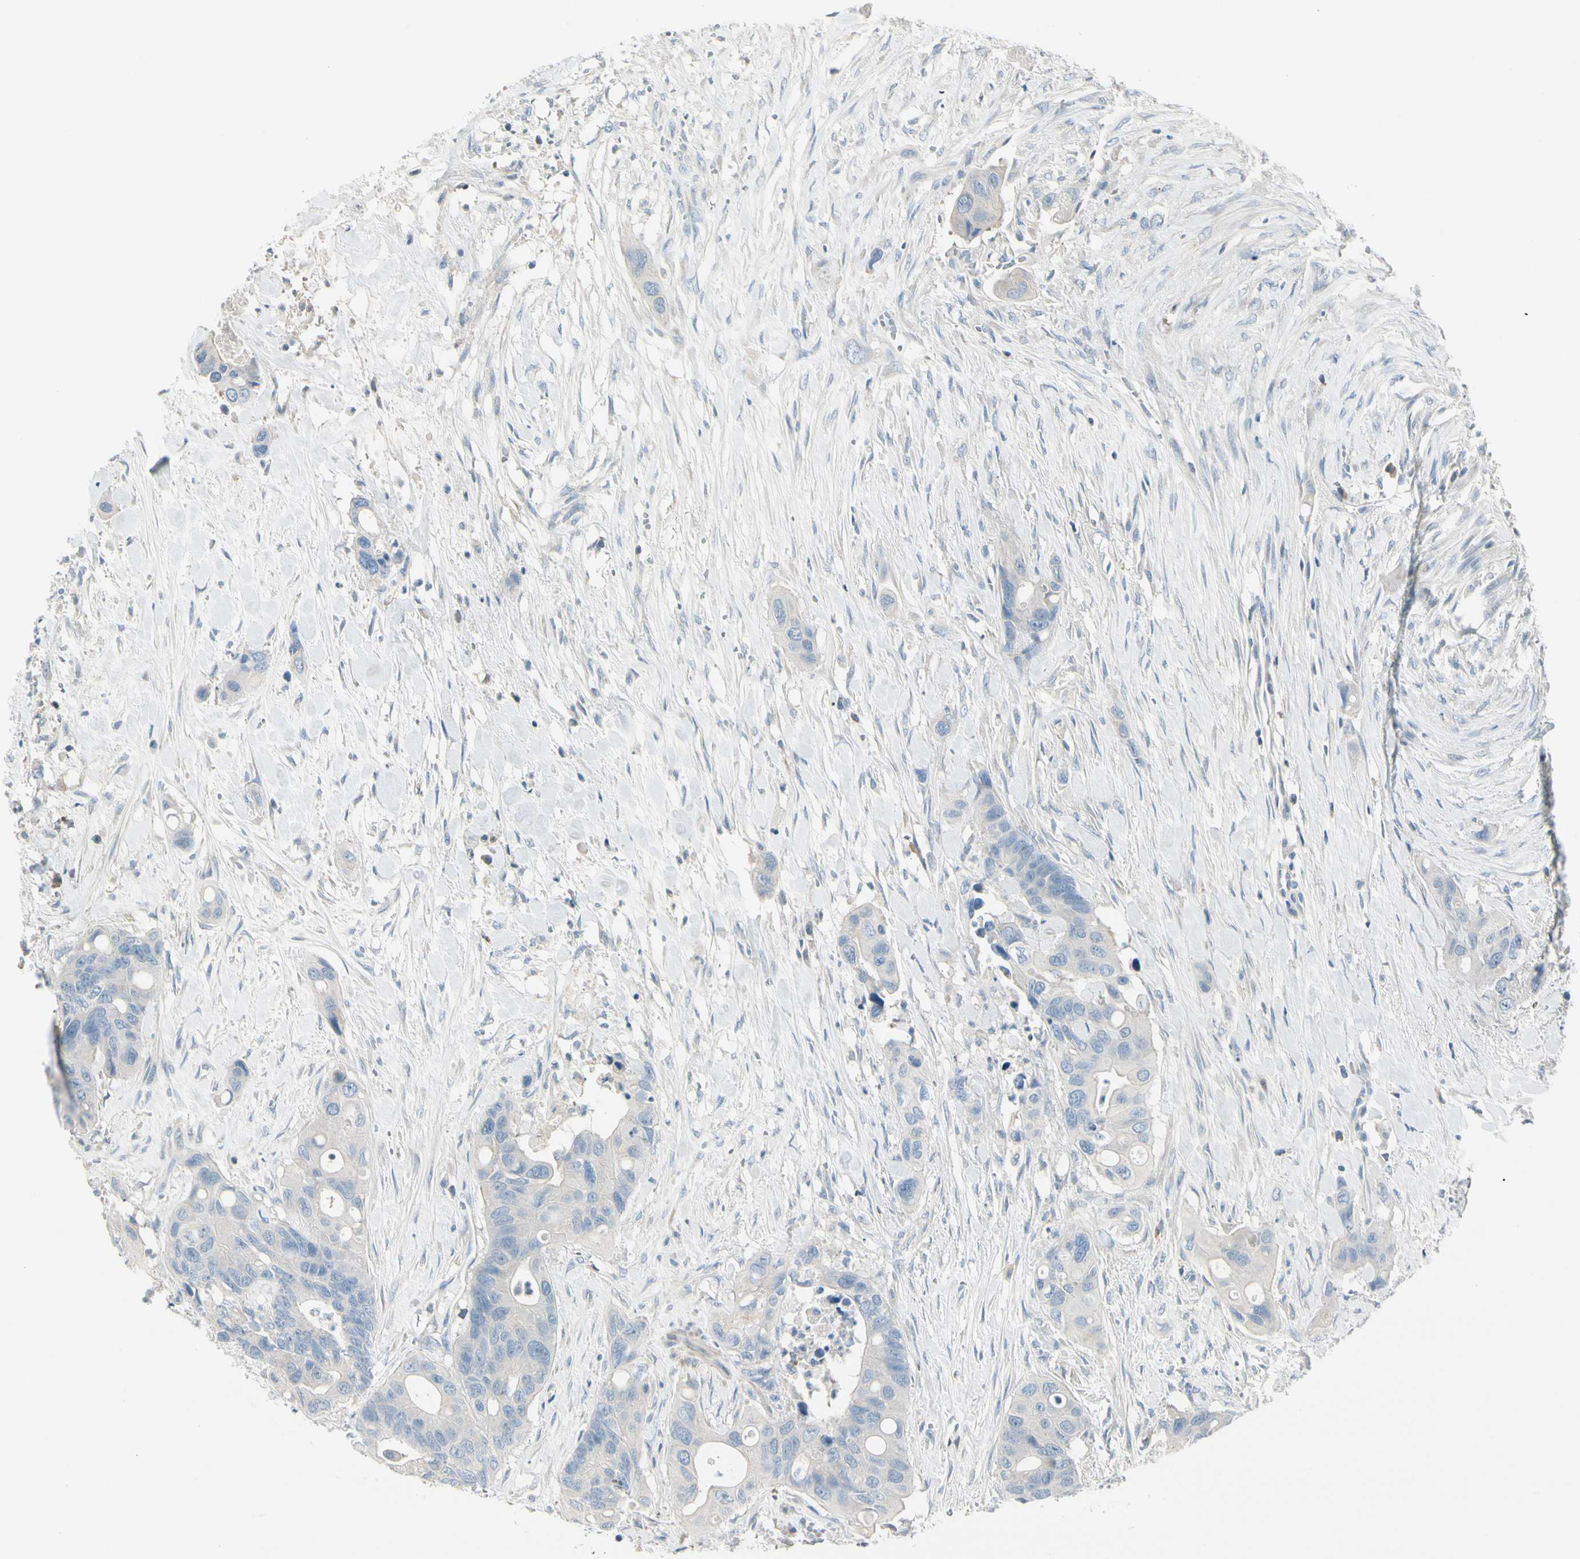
{"staining": {"intensity": "negative", "quantity": "none", "location": "none"}, "tissue": "colorectal cancer", "cell_type": "Tumor cells", "image_type": "cancer", "snomed": [{"axis": "morphology", "description": "Adenocarcinoma, NOS"}, {"axis": "topography", "description": "Colon"}], "caption": "High magnification brightfield microscopy of colorectal cancer (adenocarcinoma) stained with DAB (3,3'-diaminobenzidine) (brown) and counterstained with hematoxylin (blue): tumor cells show no significant expression. Nuclei are stained in blue.", "gene": "CYP2E1", "patient": {"sex": "female", "age": 57}}